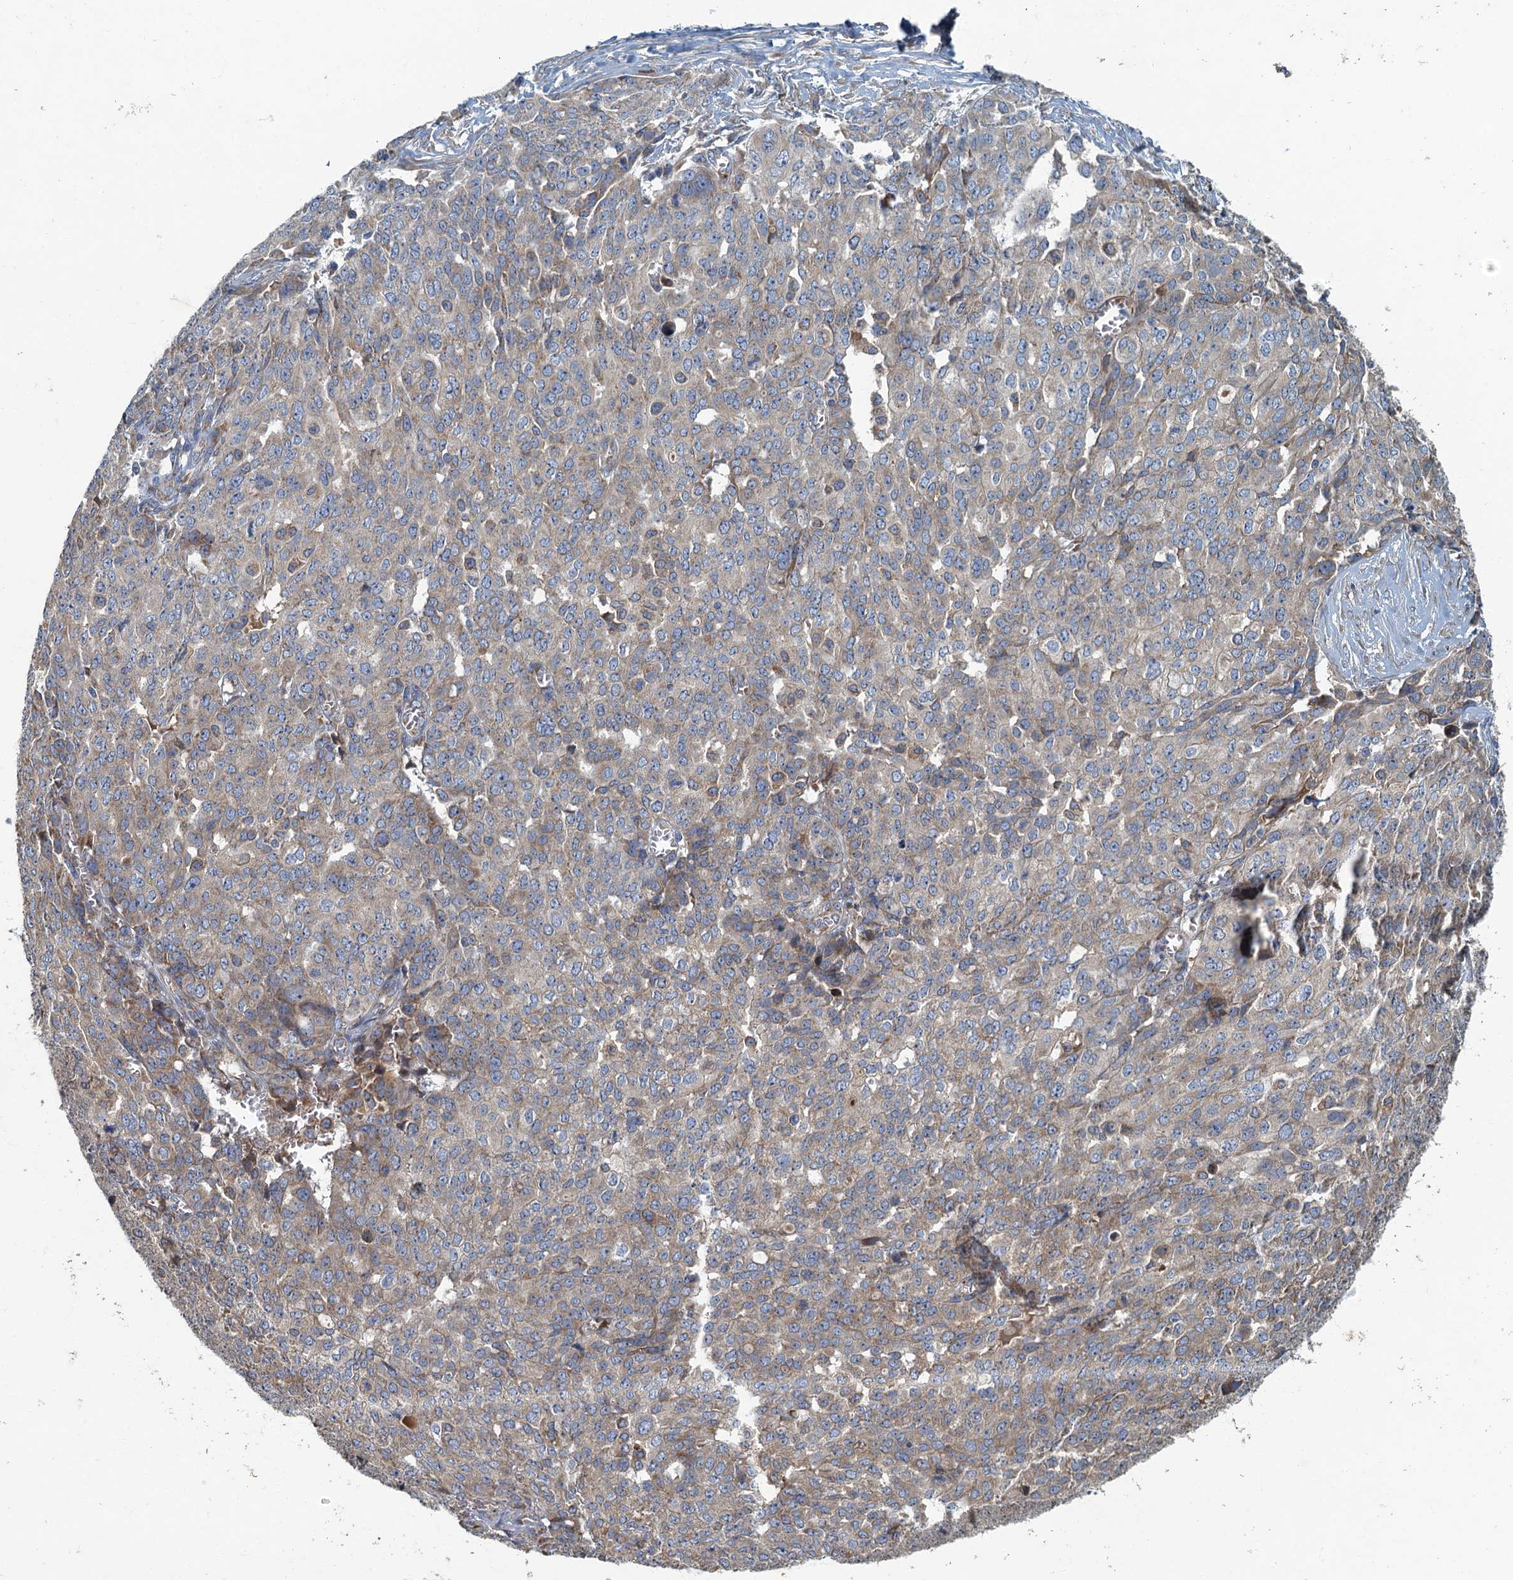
{"staining": {"intensity": "weak", "quantity": "<25%", "location": "cytoplasmic/membranous"}, "tissue": "ovarian cancer", "cell_type": "Tumor cells", "image_type": "cancer", "snomed": [{"axis": "morphology", "description": "Cystadenocarcinoma, serous, NOS"}, {"axis": "topography", "description": "Soft tissue"}, {"axis": "topography", "description": "Ovary"}], "caption": "Tumor cells show no significant protein expression in ovarian cancer (serous cystadenocarcinoma).", "gene": "SPDYC", "patient": {"sex": "female", "age": 57}}